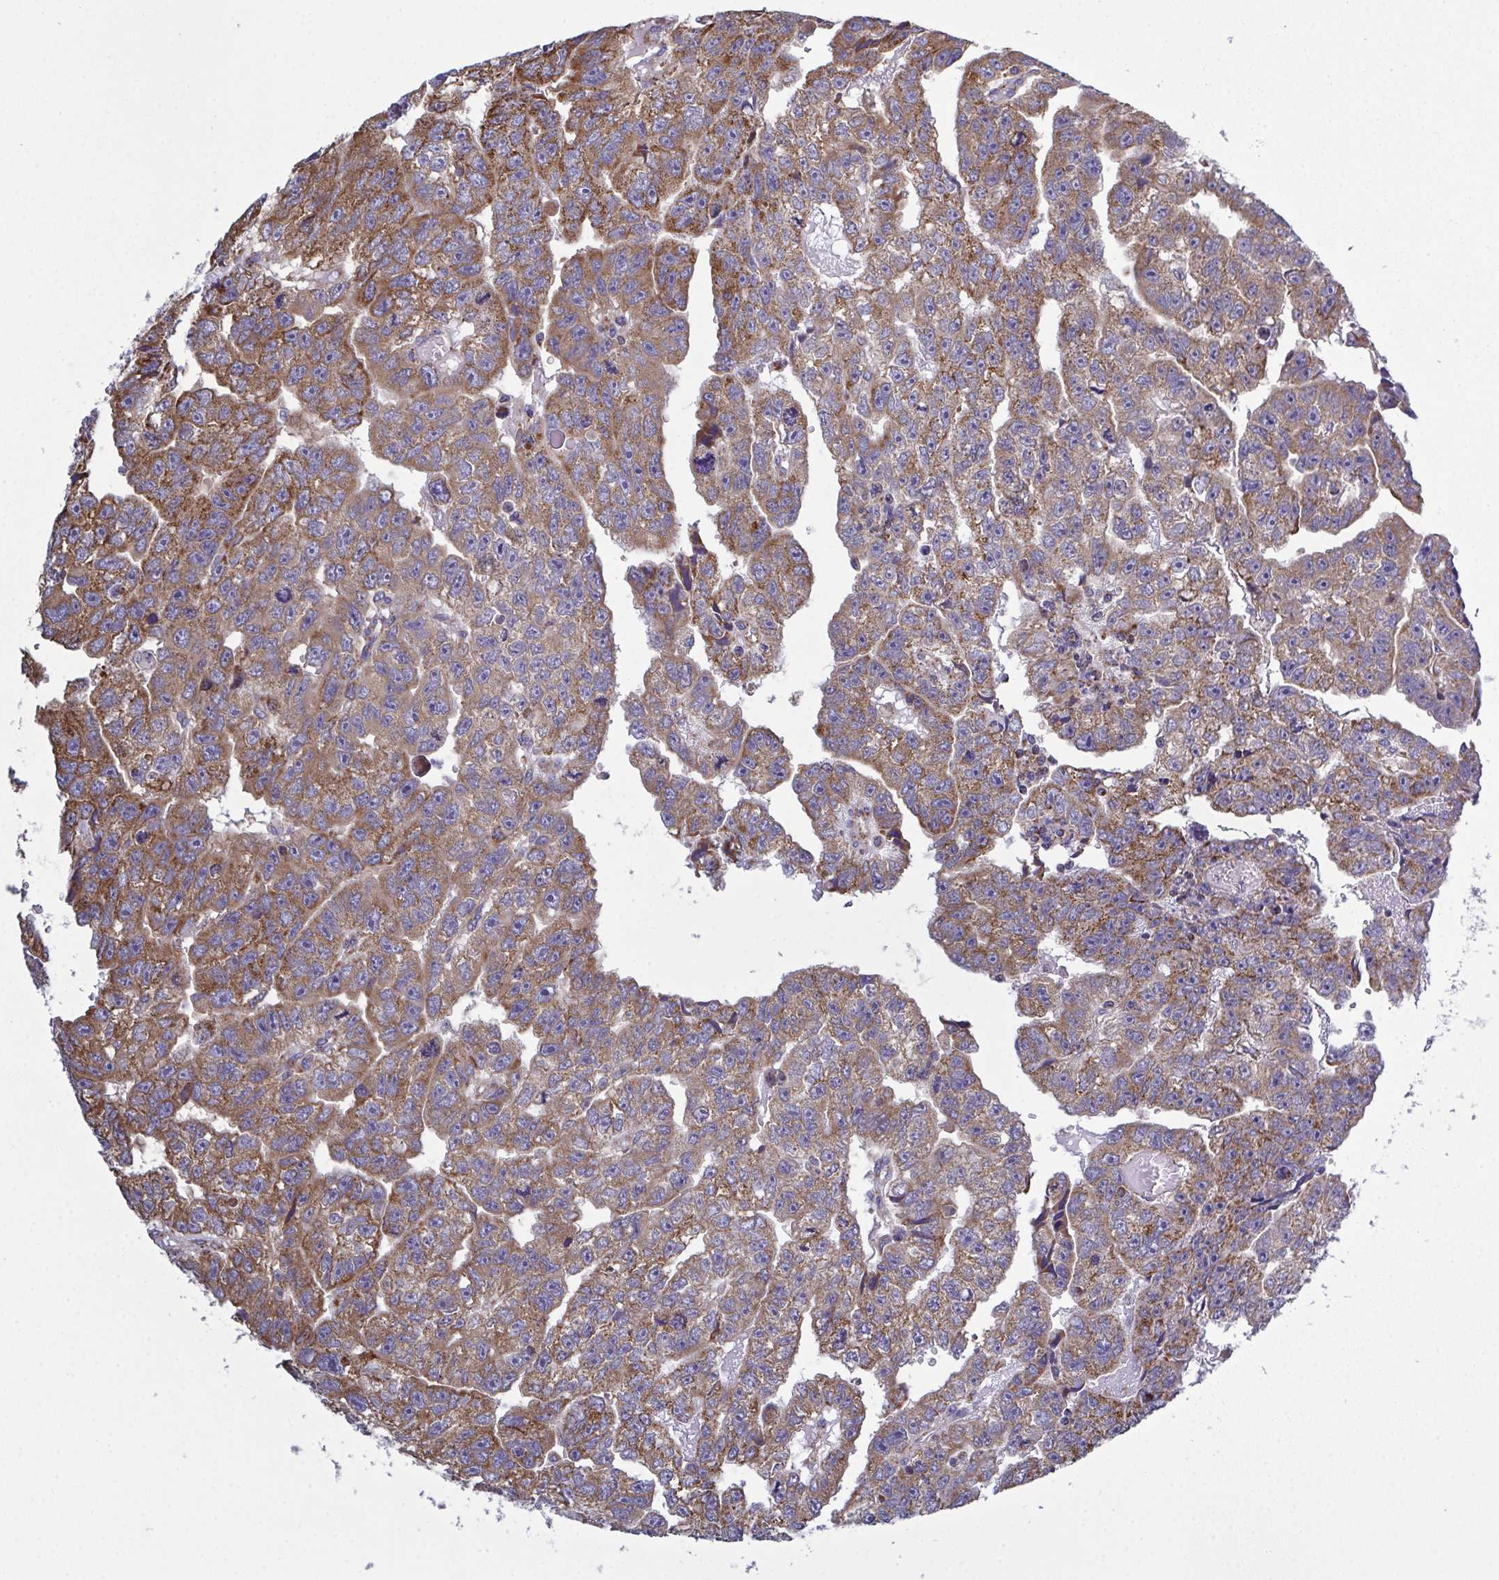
{"staining": {"intensity": "moderate", "quantity": ">75%", "location": "cytoplasmic/membranous"}, "tissue": "testis cancer", "cell_type": "Tumor cells", "image_type": "cancer", "snomed": [{"axis": "morphology", "description": "Carcinoma, Embryonal, NOS"}, {"axis": "topography", "description": "Testis"}], "caption": "DAB (3,3'-diaminobenzidine) immunohistochemical staining of testis cancer (embryonal carcinoma) demonstrates moderate cytoplasmic/membranous protein positivity in about >75% of tumor cells. The staining was performed using DAB (3,3'-diaminobenzidine) to visualize the protein expression in brown, while the nuclei were stained in blue with hematoxylin (Magnification: 20x).", "gene": "CSDE1", "patient": {"sex": "male", "age": 20}}